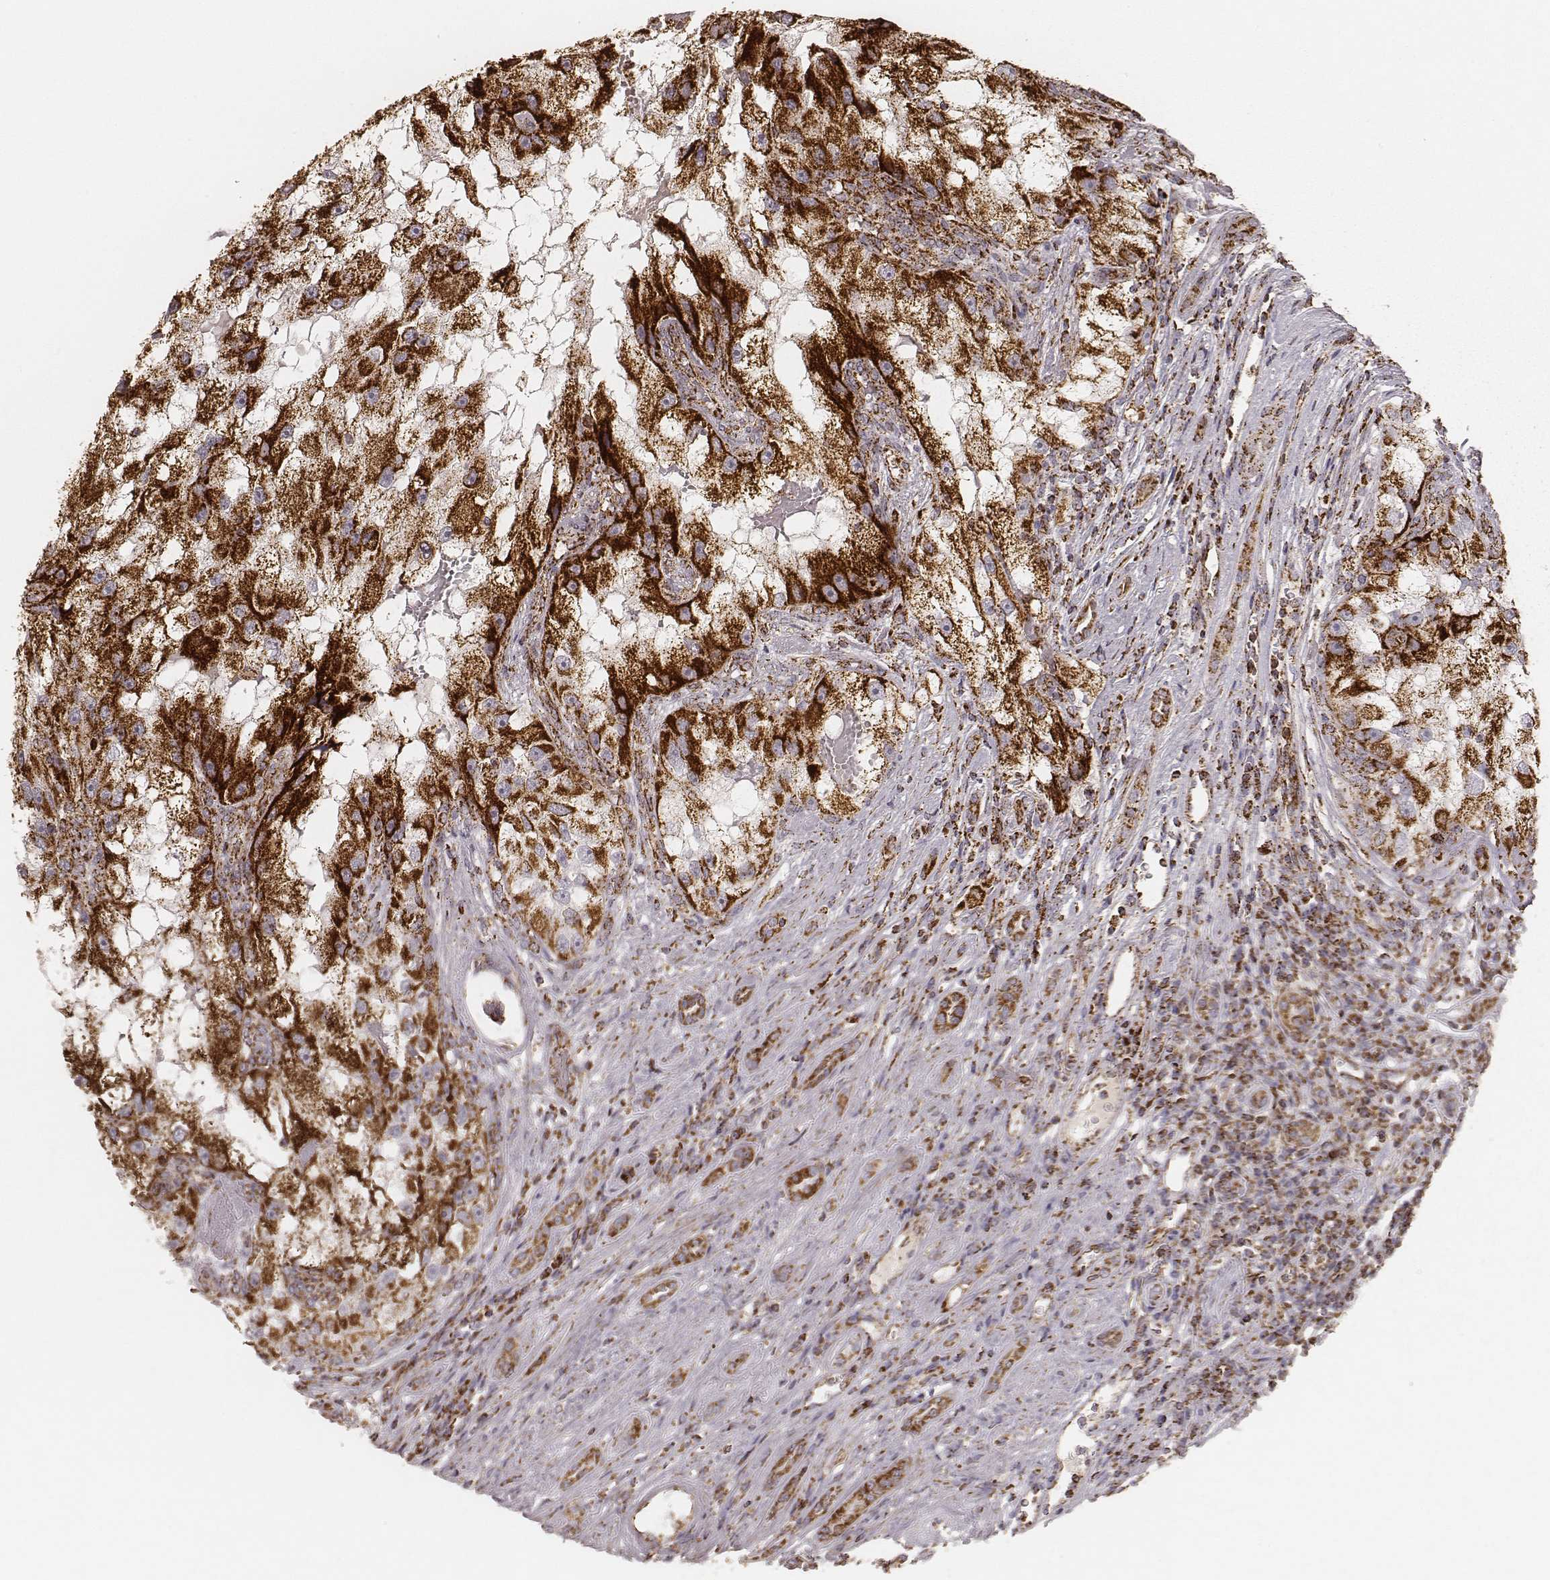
{"staining": {"intensity": "strong", "quantity": ">75%", "location": "cytoplasmic/membranous"}, "tissue": "renal cancer", "cell_type": "Tumor cells", "image_type": "cancer", "snomed": [{"axis": "morphology", "description": "Adenocarcinoma, NOS"}, {"axis": "topography", "description": "Kidney"}], "caption": "Immunohistochemical staining of renal cancer displays high levels of strong cytoplasmic/membranous staining in about >75% of tumor cells.", "gene": "CS", "patient": {"sex": "male", "age": 63}}